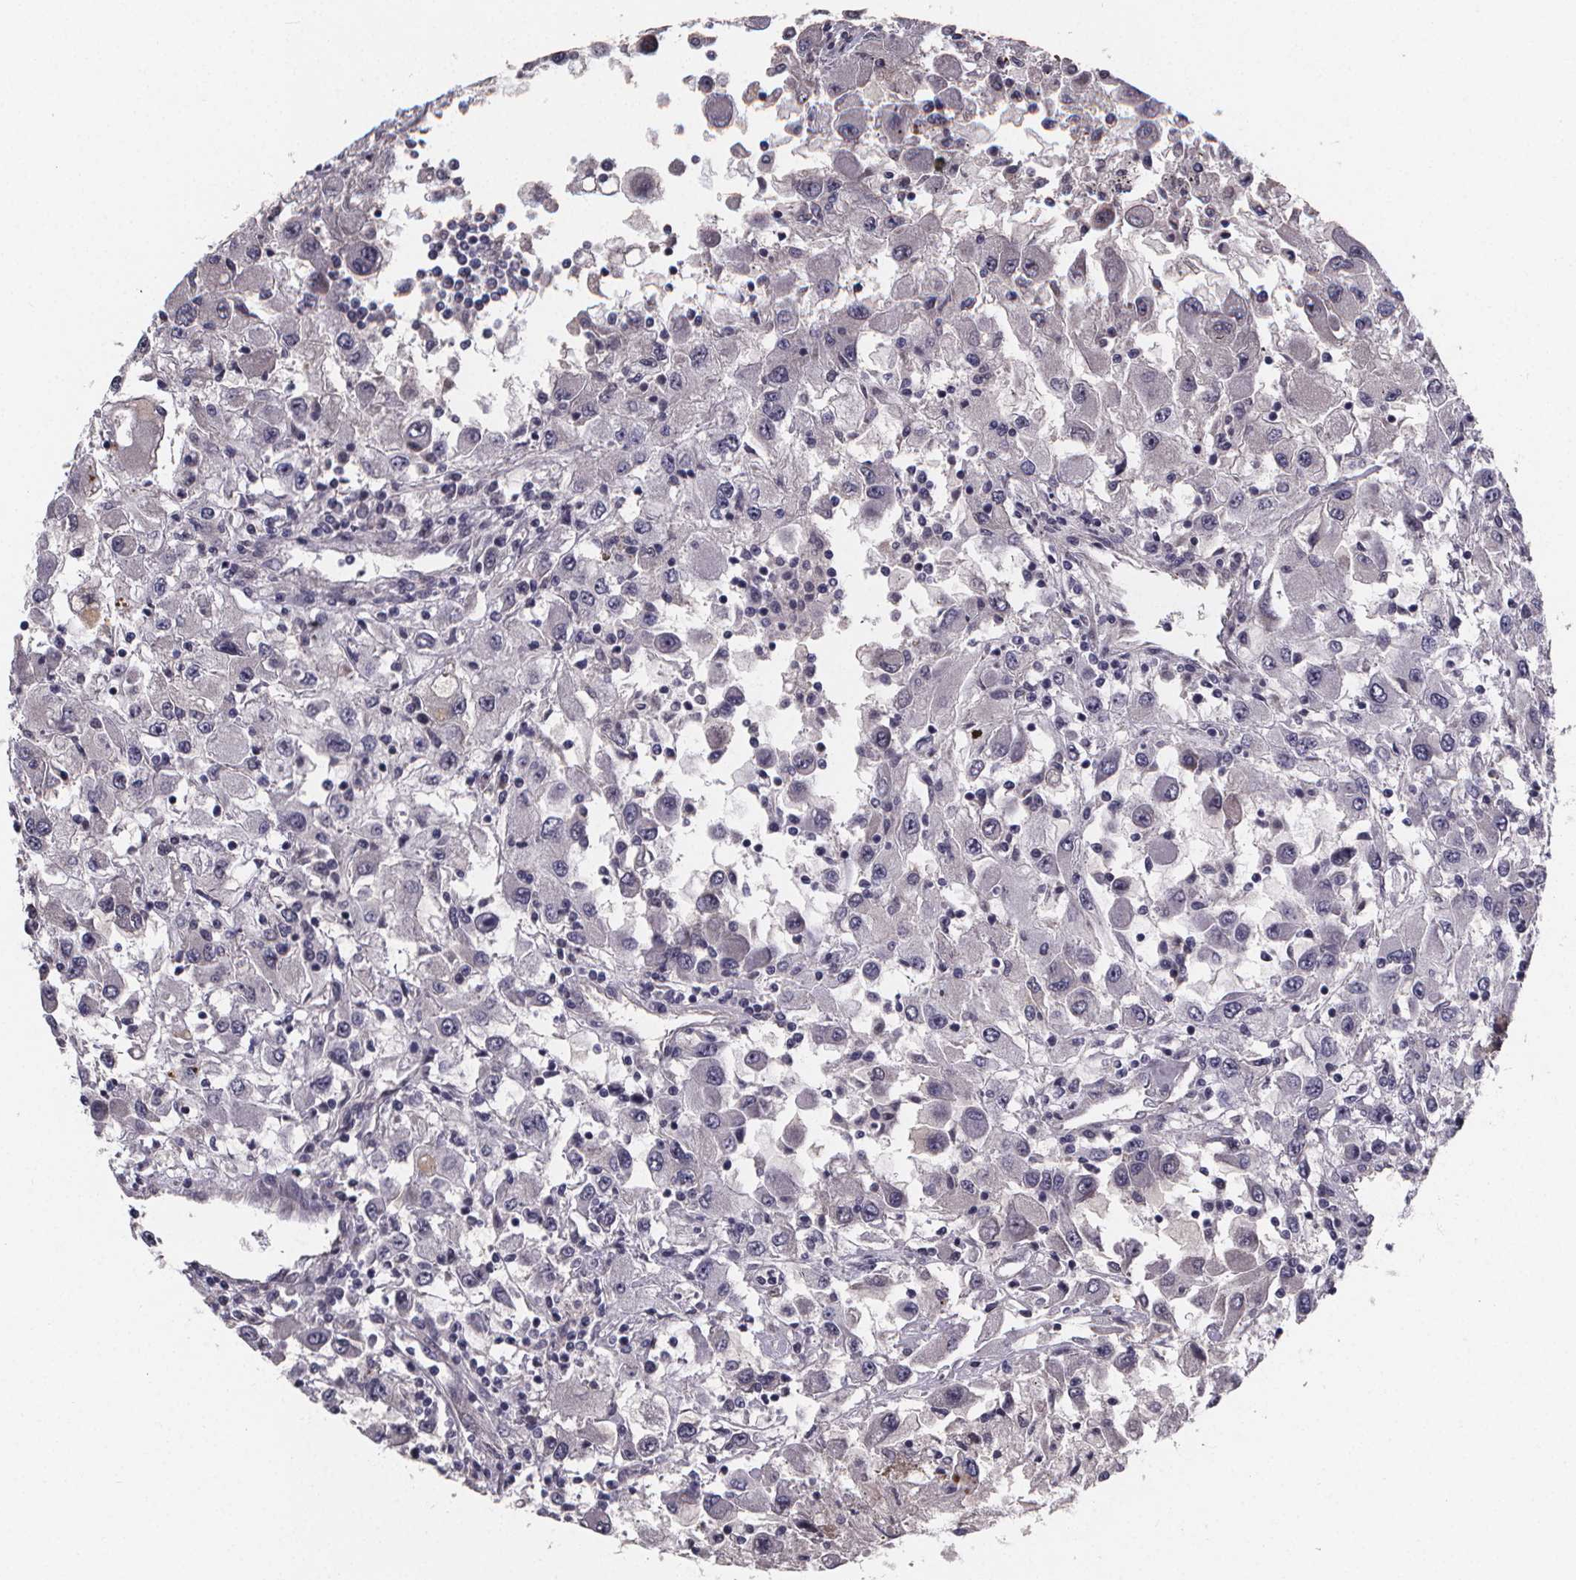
{"staining": {"intensity": "negative", "quantity": "none", "location": "none"}, "tissue": "renal cancer", "cell_type": "Tumor cells", "image_type": "cancer", "snomed": [{"axis": "morphology", "description": "Adenocarcinoma, NOS"}, {"axis": "topography", "description": "Kidney"}], "caption": "The histopathology image reveals no significant staining in tumor cells of renal cancer. (Stains: DAB (3,3'-diaminobenzidine) immunohistochemistry (IHC) with hematoxylin counter stain, Microscopy: brightfield microscopy at high magnification).", "gene": "AGT", "patient": {"sex": "female", "age": 67}}